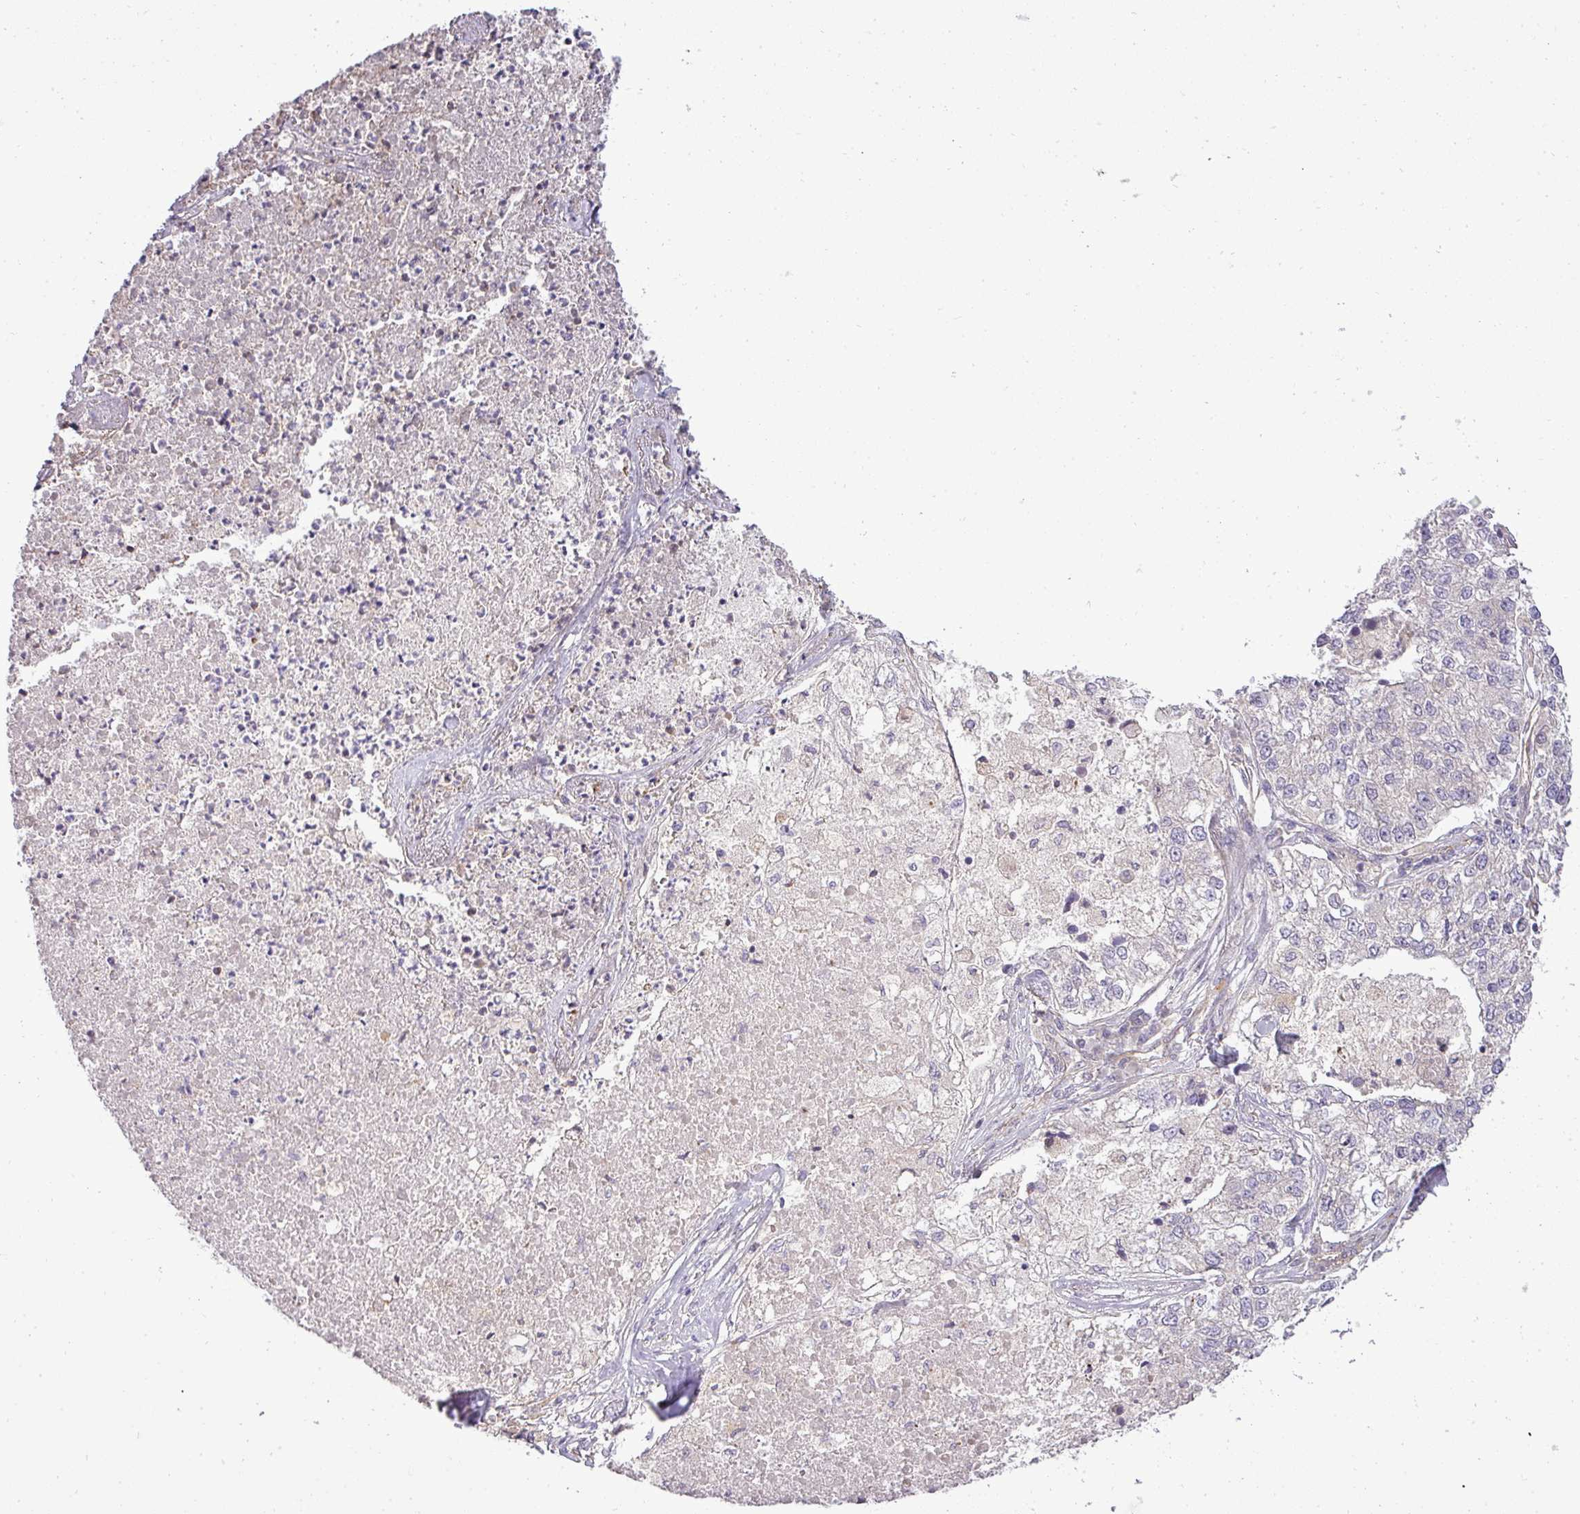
{"staining": {"intensity": "negative", "quantity": "none", "location": "none"}, "tissue": "lung cancer", "cell_type": "Tumor cells", "image_type": "cancer", "snomed": [{"axis": "morphology", "description": "Adenocarcinoma, NOS"}, {"axis": "topography", "description": "Lung"}], "caption": "Histopathology image shows no protein staining in tumor cells of adenocarcinoma (lung) tissue.", "gene": "PDRG1", "patient": {"sex": "male", "age": 49}}